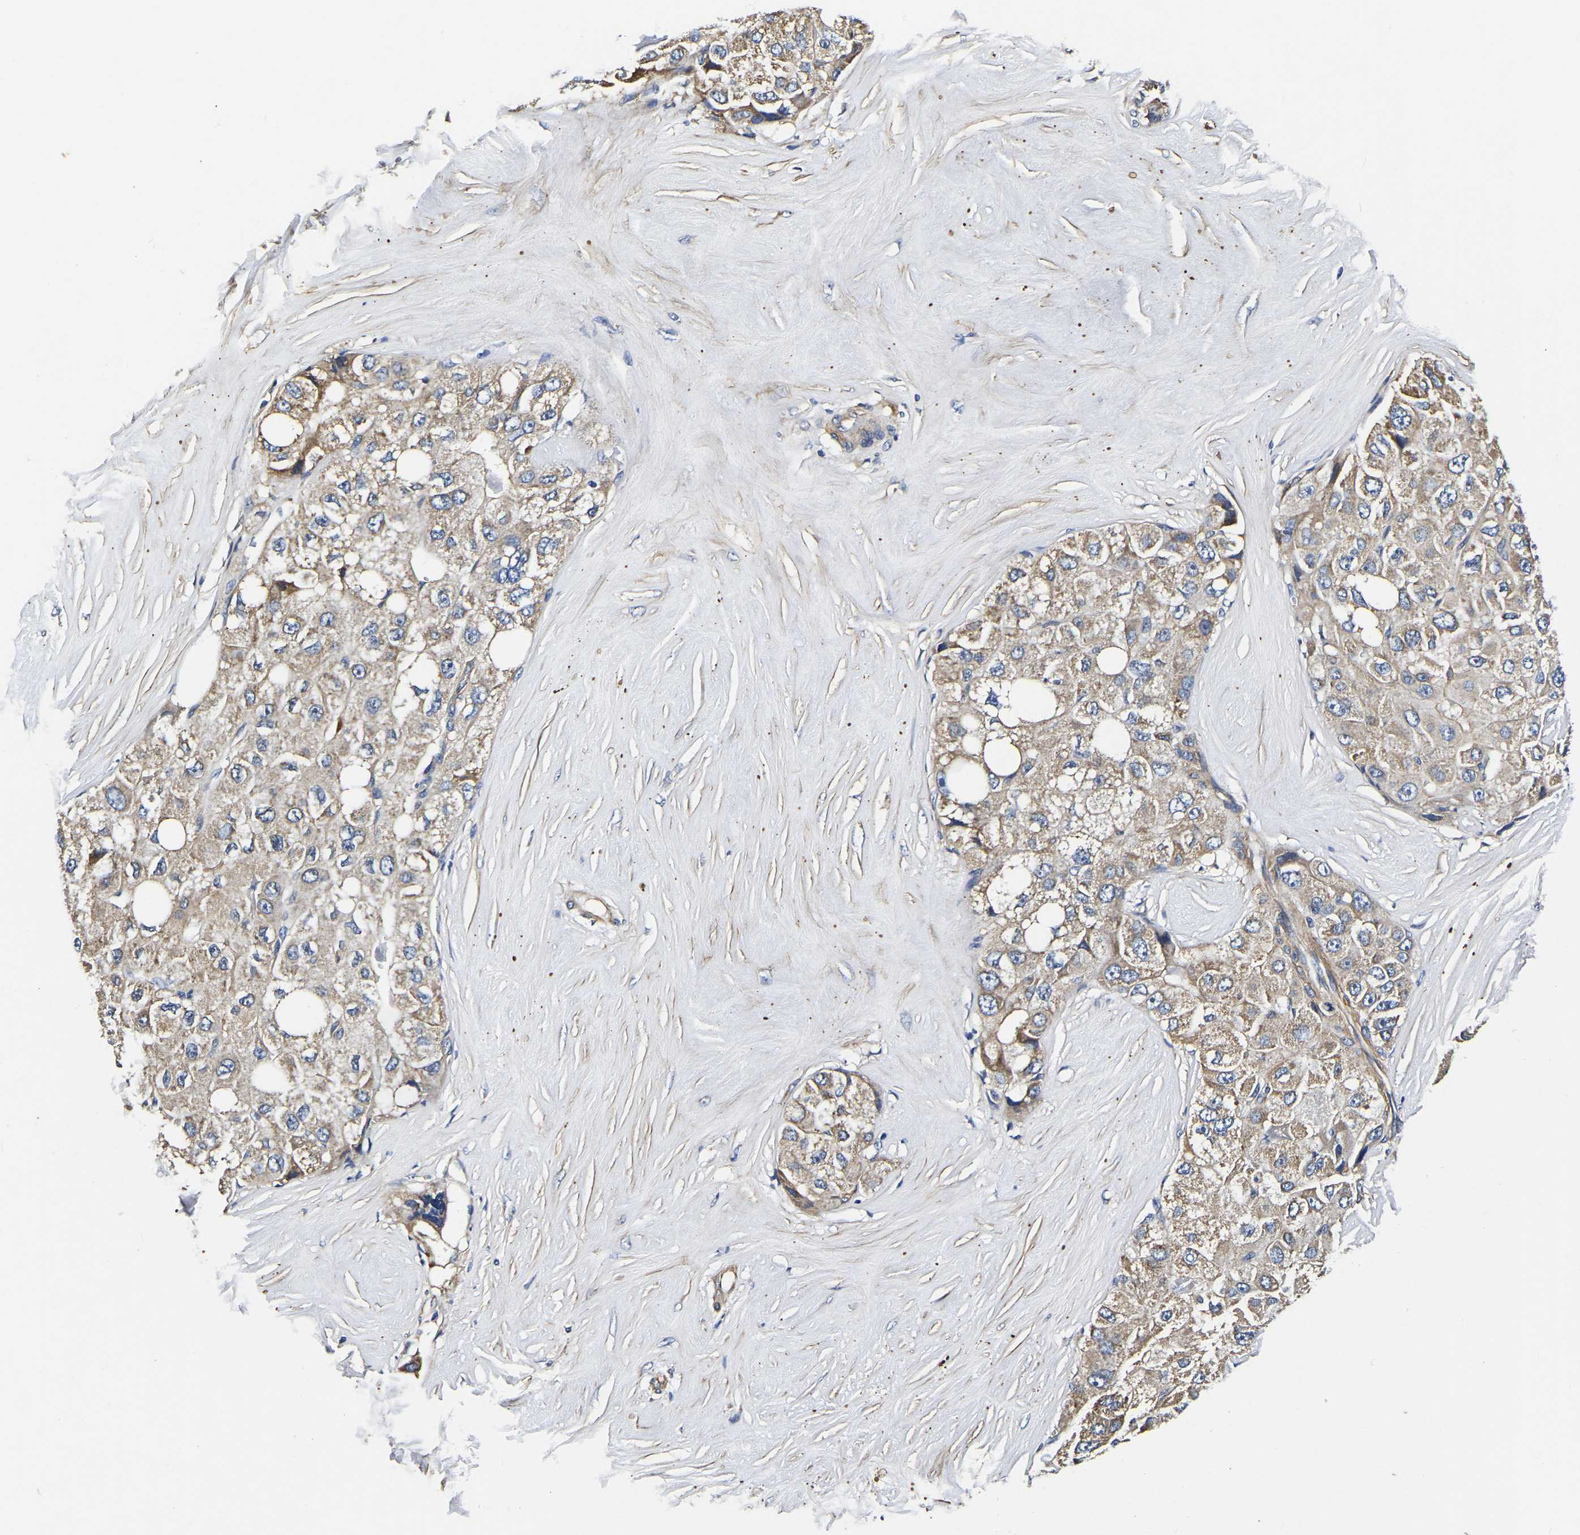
{"staining": {"intensity": "weak", "quantity": ">75%", "location": "cytoplasmic/membranous"}, "tissue": "liver cancer", "cell_type": "Tumor cells", "image_type": "cancer", "snomed": [{"axis": "morphology", "description": "Carcinoma, Hepatocellular, NOS"}, {"axis": "topography", "description": "Liver"}], "caption": "A low amount of weak cytoplasmic/membranous positivity is identified in approximately >75% of tumor cells in liver hepatocellular carcinoma tissue.", "gene": "KCTD17", "patient": {"sex": "male", "age": 80}}